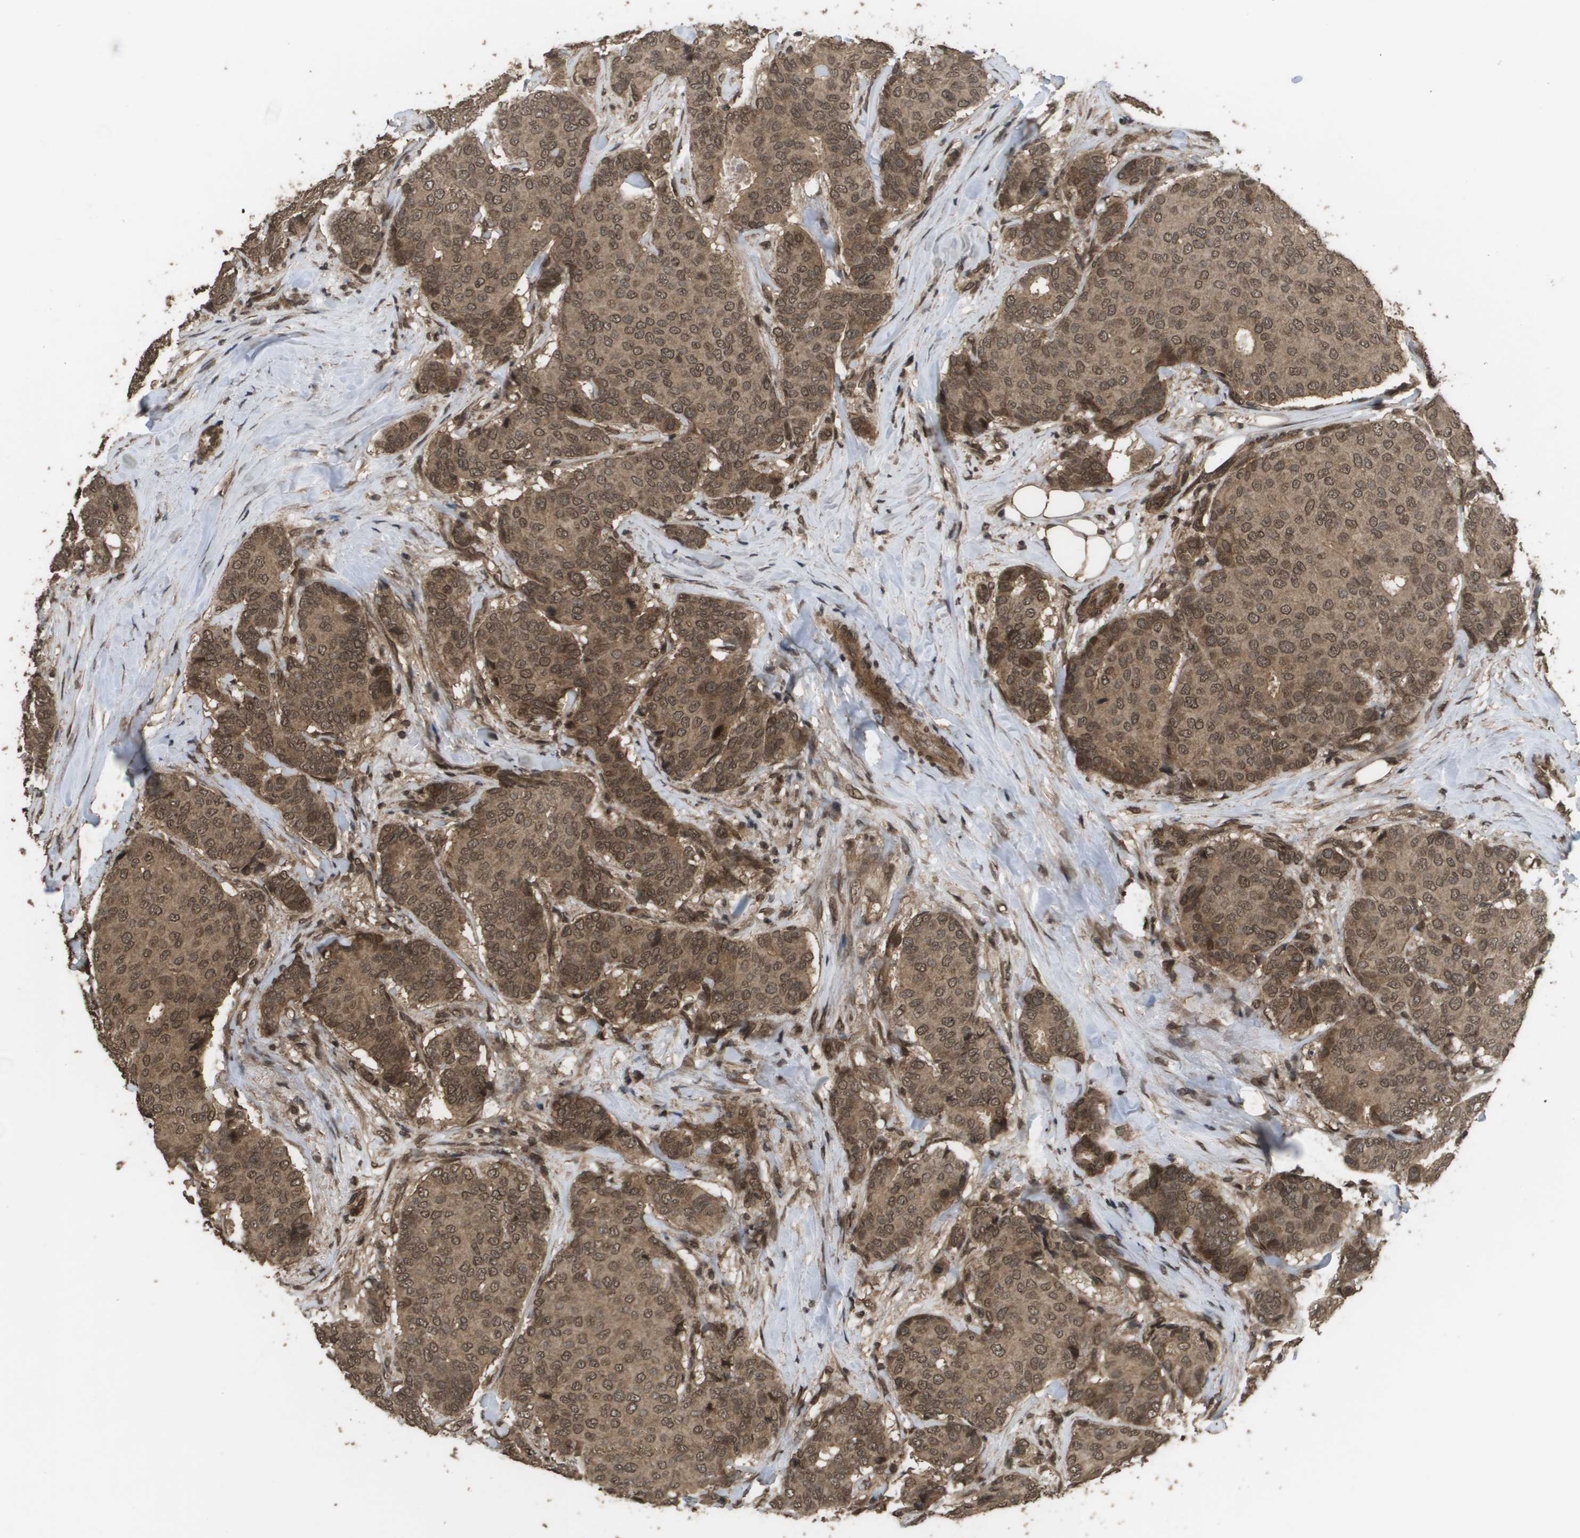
{"staining": {"intensity": "moderate", "quantity": ">75%", "location": "cytoplasmic/membranous,nuclear"}, "tissue": "breast cancer", "cell_type": "Tumor cells", "image_type": "cancer", "snomed": [{"axis": "morphology", "description": "Duct carcinoma"}, {"axis": "topography", "description": "Breast"}], "caption": "This is an image of immunohistochemistry (IHC) staining of breast cancer, which shows moderate positivity in the cytoplasmic/membranous and nuclear of tumor cells.", "gene": "AXIN2", "patient": {"sex": "female", "age": 75}}